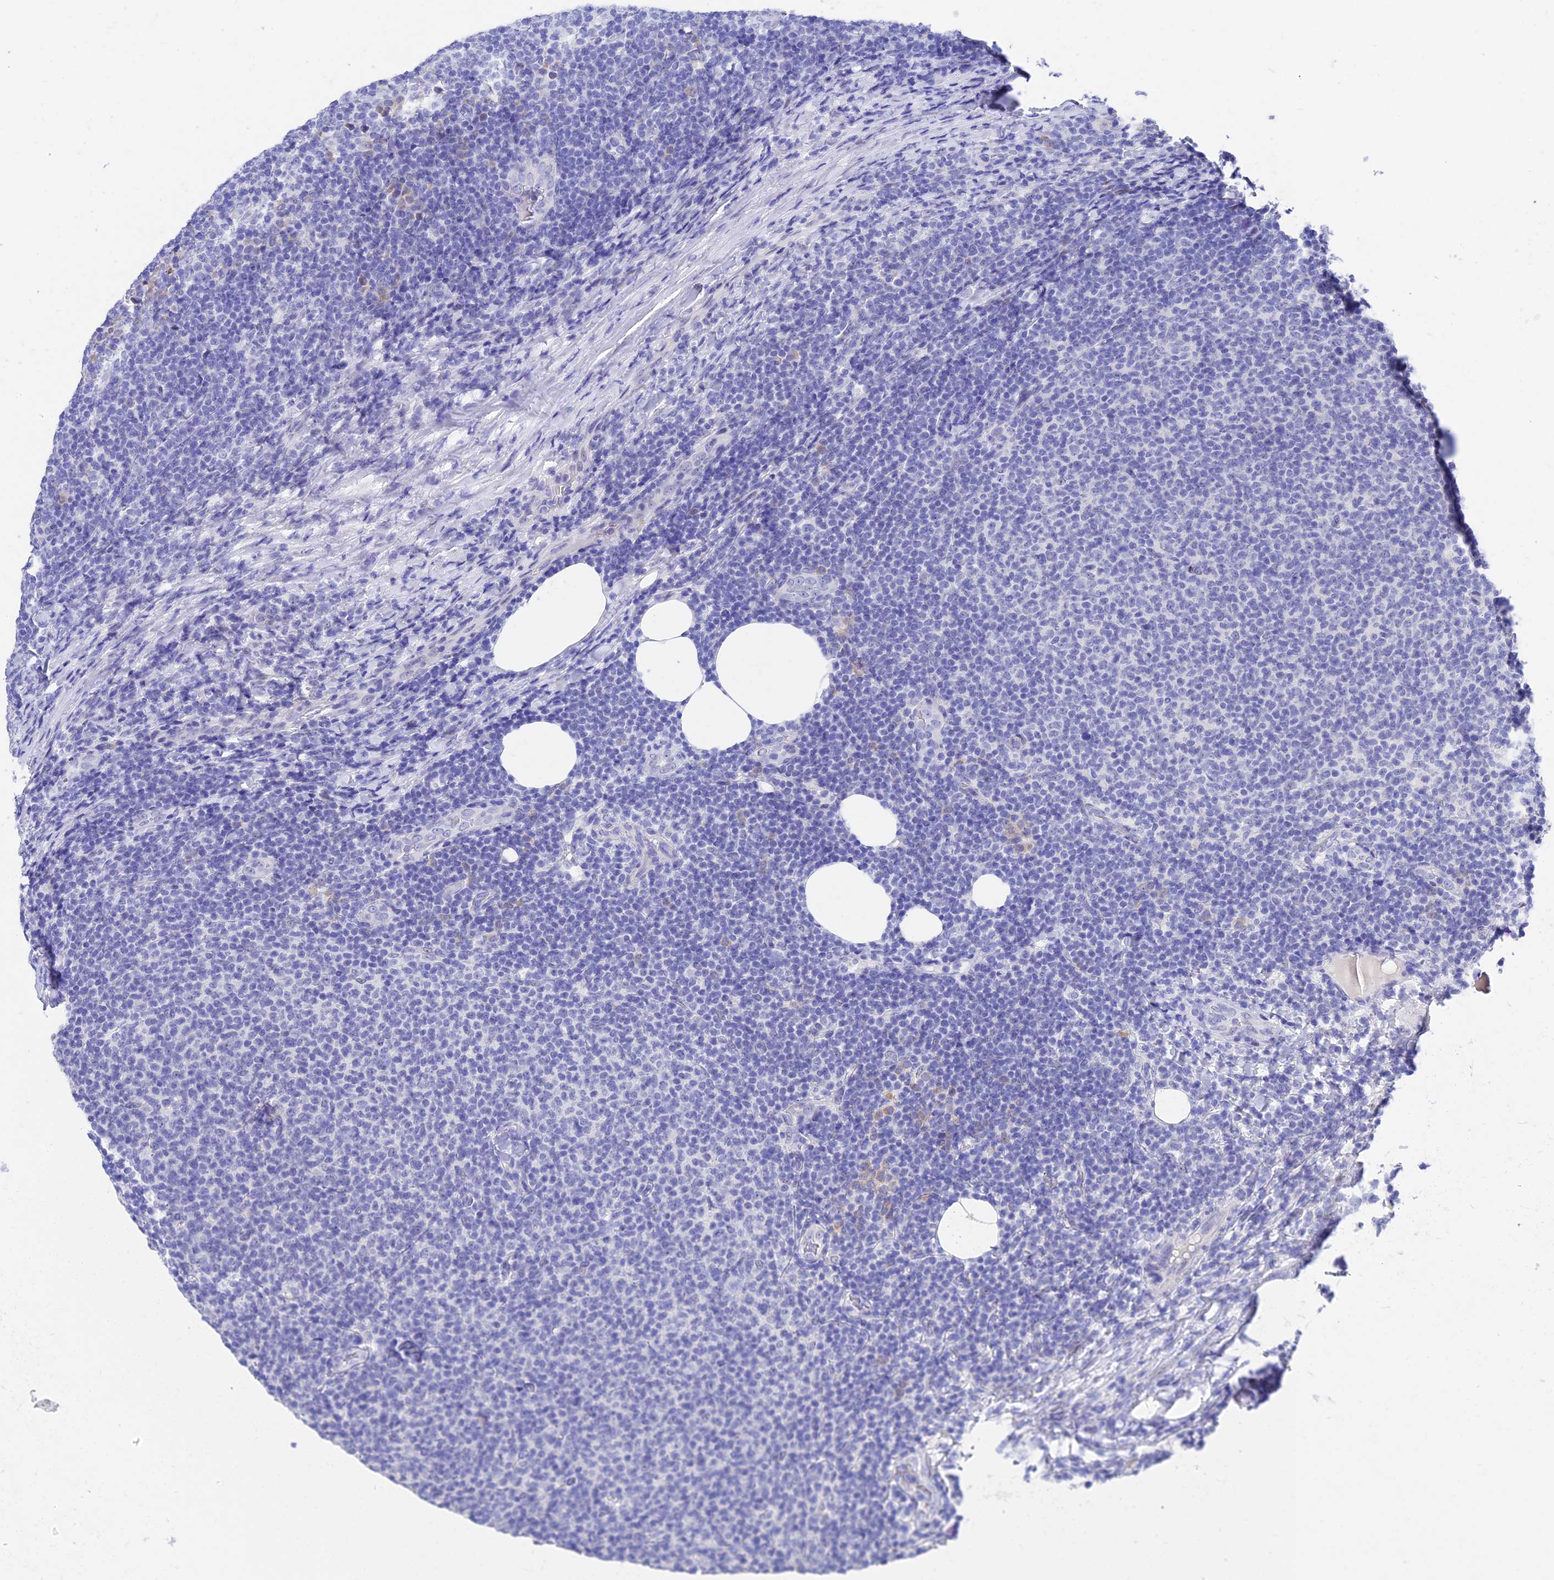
{"staining": {"intensity": "negative", "quantity": "none", "location": "none"}, "tissue": "lymphoma", "cell_type": "Tumor cells", "image_type": "cancer", "snomed": [{"axis": "morphology", "description": "Malignant lymphoma, non-Hodgkin's type, Low grade"}, {"axis": "topography", "description": "Lymph node"}], "caption": "Tumor cells show no significant staining in lymphoma.", "gene": "VPS33B", "patient": {"sex": "male", "age": 66}}